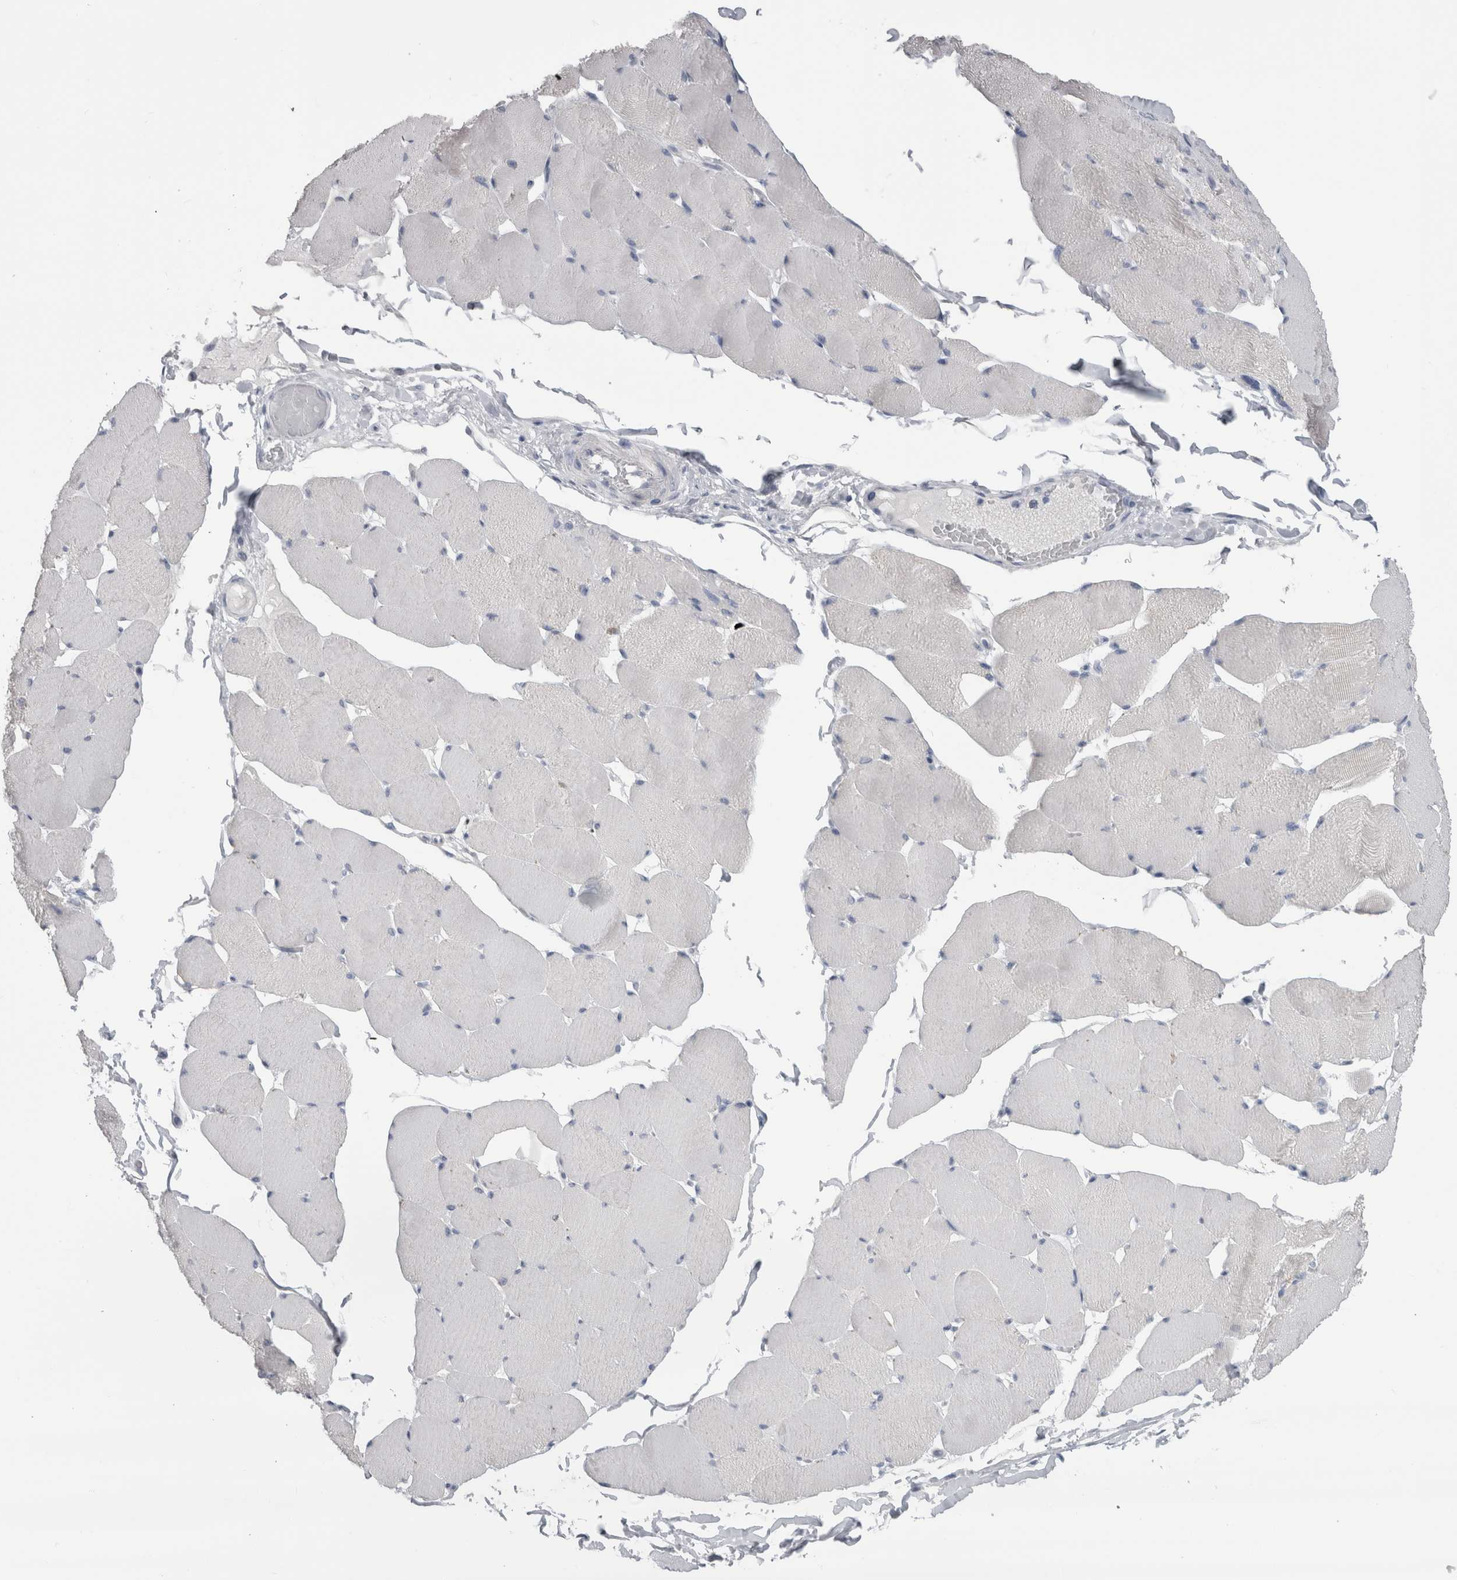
{"staining": {"intensity": "negative", "quantity": "none", "location": "none"}, "tissue": "skeletal muscle", "cell_type": "Myocytes", "image_type": "normal", "snomed": [{"axis": "morphology", "description": "Normal tissue, NOS"}, {"axis": "topography", "description": "Skin"}, {"axis": "topography", "description": "Skeletal muscle"}], "caption": "Immunohistochemistry histopathology image of benign skeletal muscle stained for a protein (brown), which shows no positivity in myocytes.", "gene": "MSMB", "patient": {"sex": "male", "age": 83}}